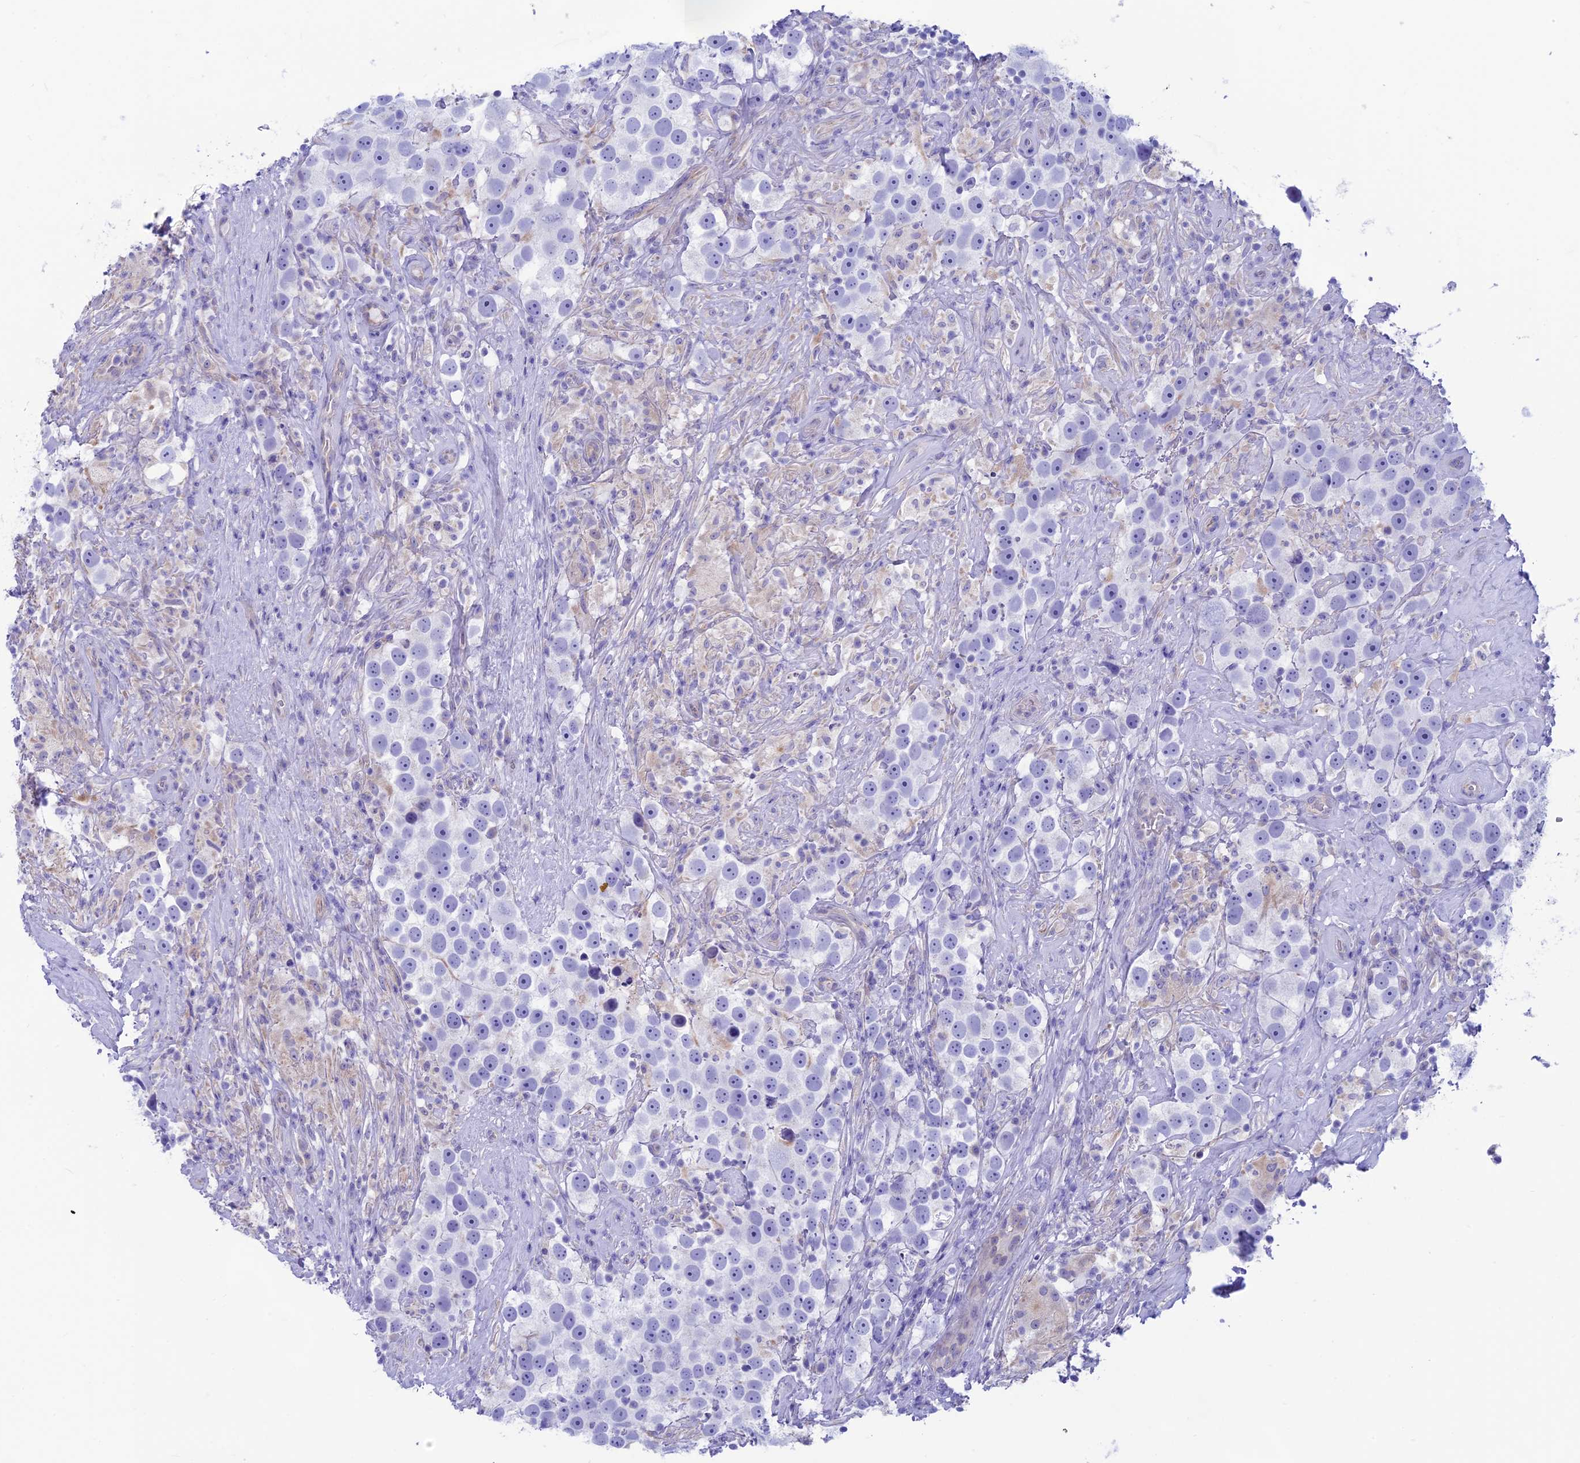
{"staining": {"intensity": "negative", "quantity": "none", "location": "none"}, "tissue": "testis cancer", "cell_type": "Tumor cells", "image_type": "cancer", "snomed": [{"axis": "morphology", "description": "Seminoma, NOS"}, {"axis": "topography", "description": "Testis"}], "caption": "Tumor cells show no significant staining in testis cancer.", "gene": "GNGT2", "patient": {"sex": "male", "age": 49}}